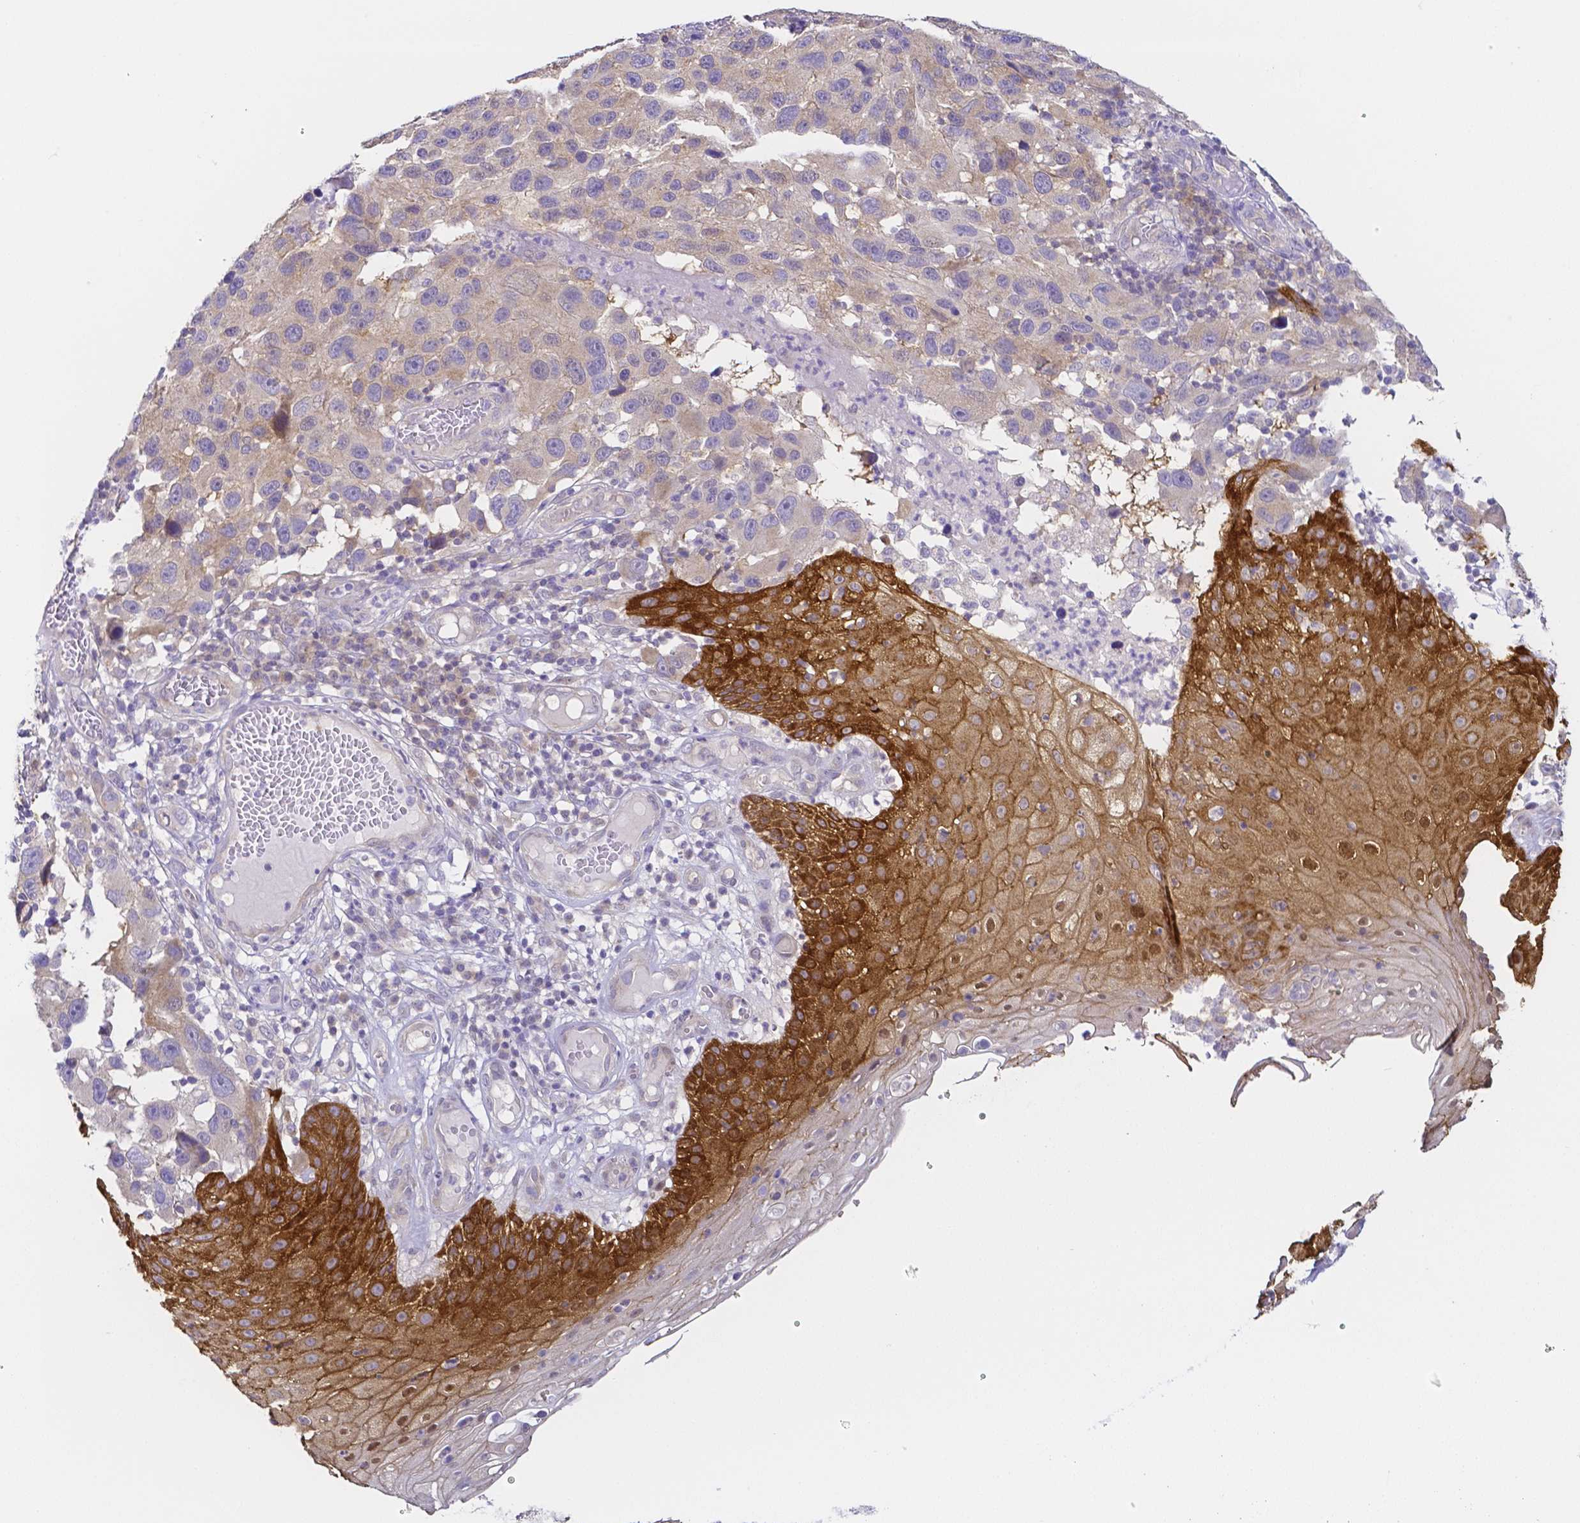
{"staining": {"intensity": "negative", "quantity": "none", "location": "none"}, "tissue": "melanoma", "cell_type": "Tumor cells", "image_type": "cancer", "snomed": [{"axis": "morphology", "description": "Malignant melanoma, NOS"}, {"axis": "topography", "description": "Skin"}], "caption": "There is no significant expression in tumor cells of malignant melanoma.", "gene": "PKP3", "patient": {"sex": "male", "age": 53}}